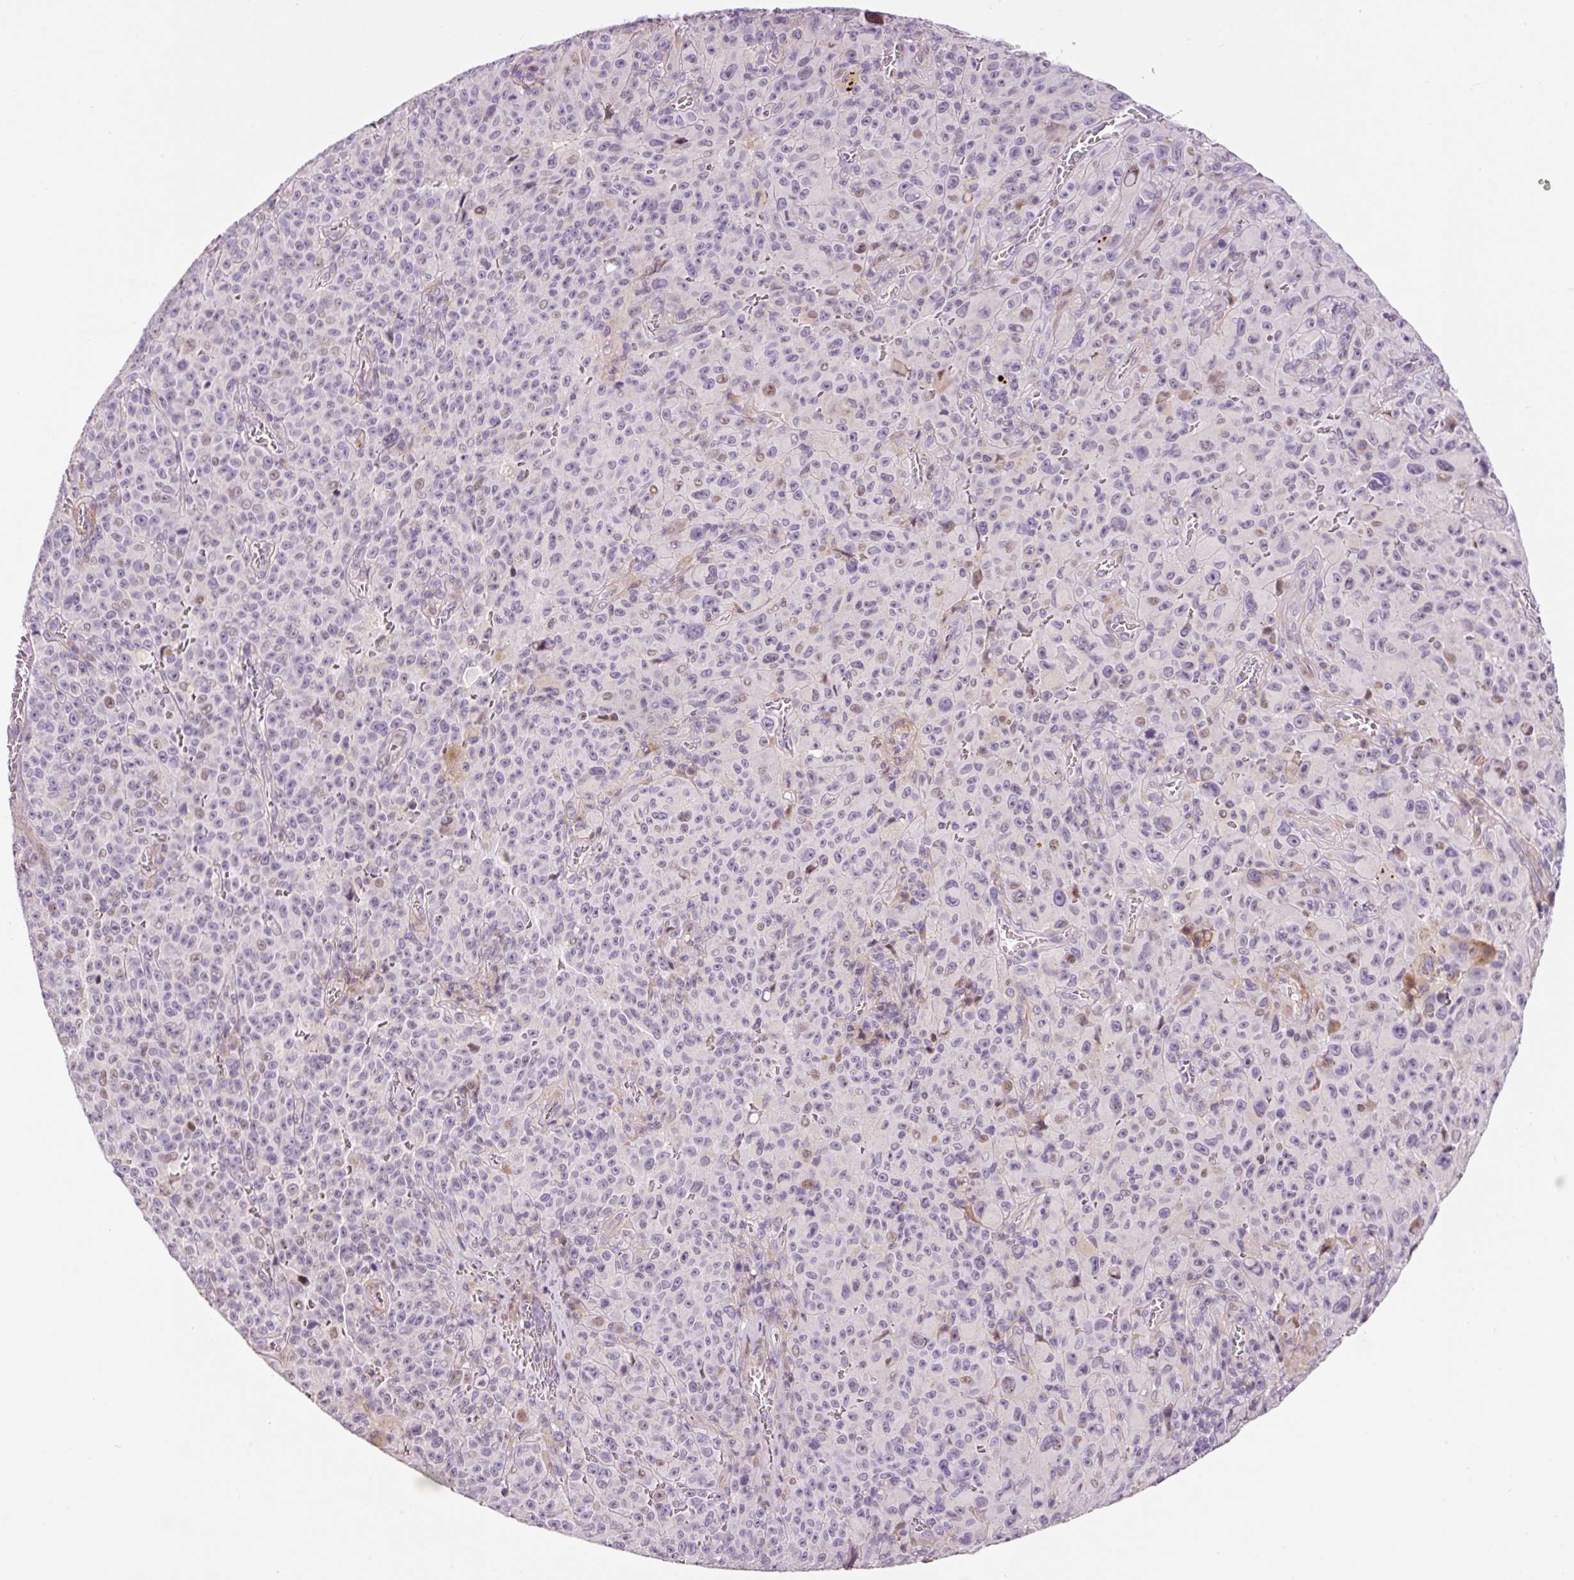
{"staining": {"intensity": "negative", "quantity": "none", "location": "none"}, "tissue": "melanoma", "cell_type": "Tumor cells", "image_type": "cancer", "snomed": [{"axis": "morphology", "description": "Malignant melanoma, NOS"}, {"axis": "topography", "description": "Skin"}], "caption": "A photomicrograph of human malignant melanoma is negative for staining in tumor cells.", "gene": "HNF1A", "patient": {"sex": "female", "age": 82}}